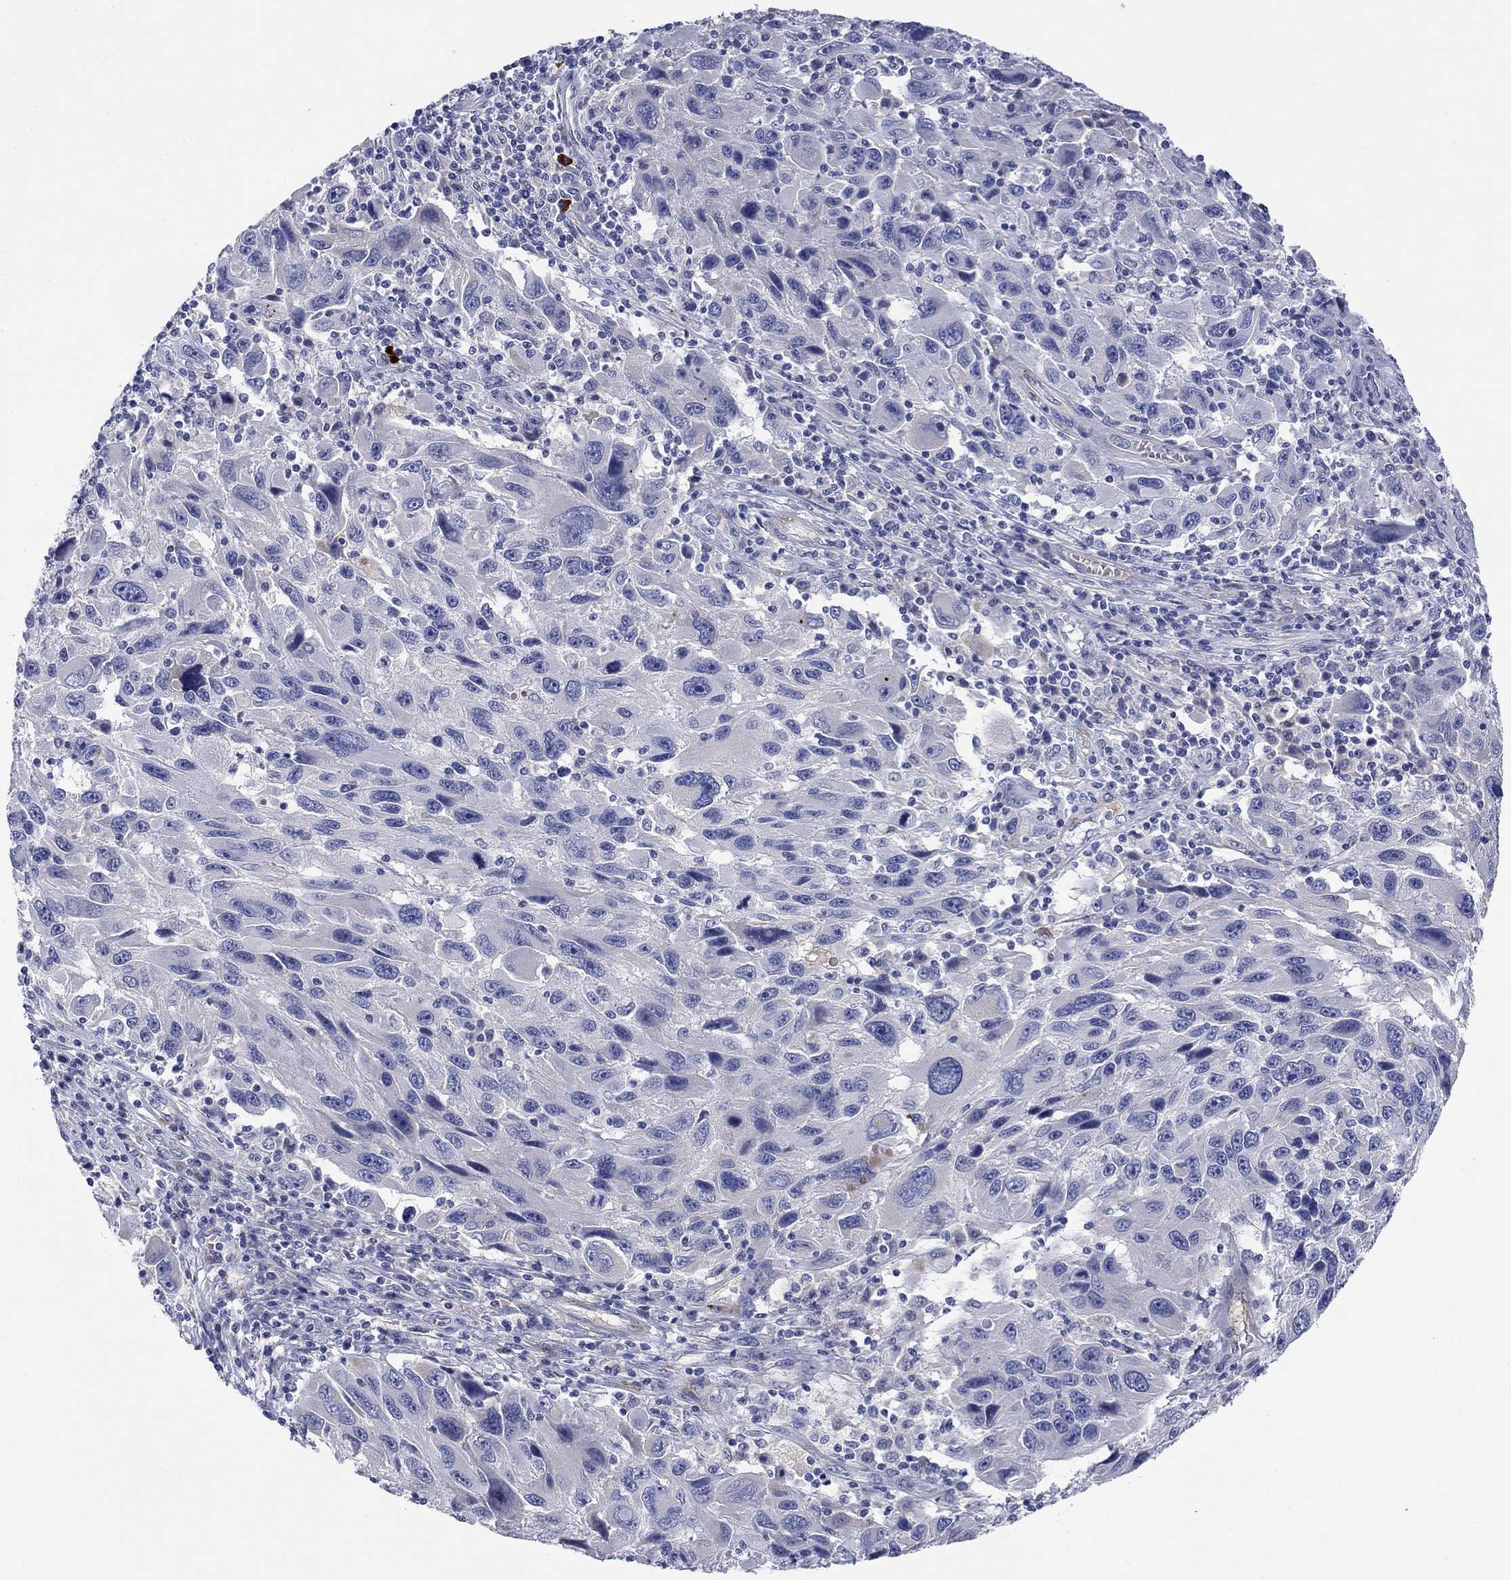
{"staining": {"intensity": "negative", "quantity": "none", "location": "none"}, "tissue": "melanoma", "cell_type": "Tumor cells", "image_type": "cancer", "snomed": [{"axis": "morphology", "description": "Malignant melanoma, NOS"}, {"axis": "topography", "description": "Skin"}], "caption": "Photomicrograph shows no significant protein expression in tumor cells of melanoma. (DAB (3,3'-diaminobenzidine) IHC, high magnification).", "gene": "PTPRZ1", "patient": {"sex": "male", "age": 53}}